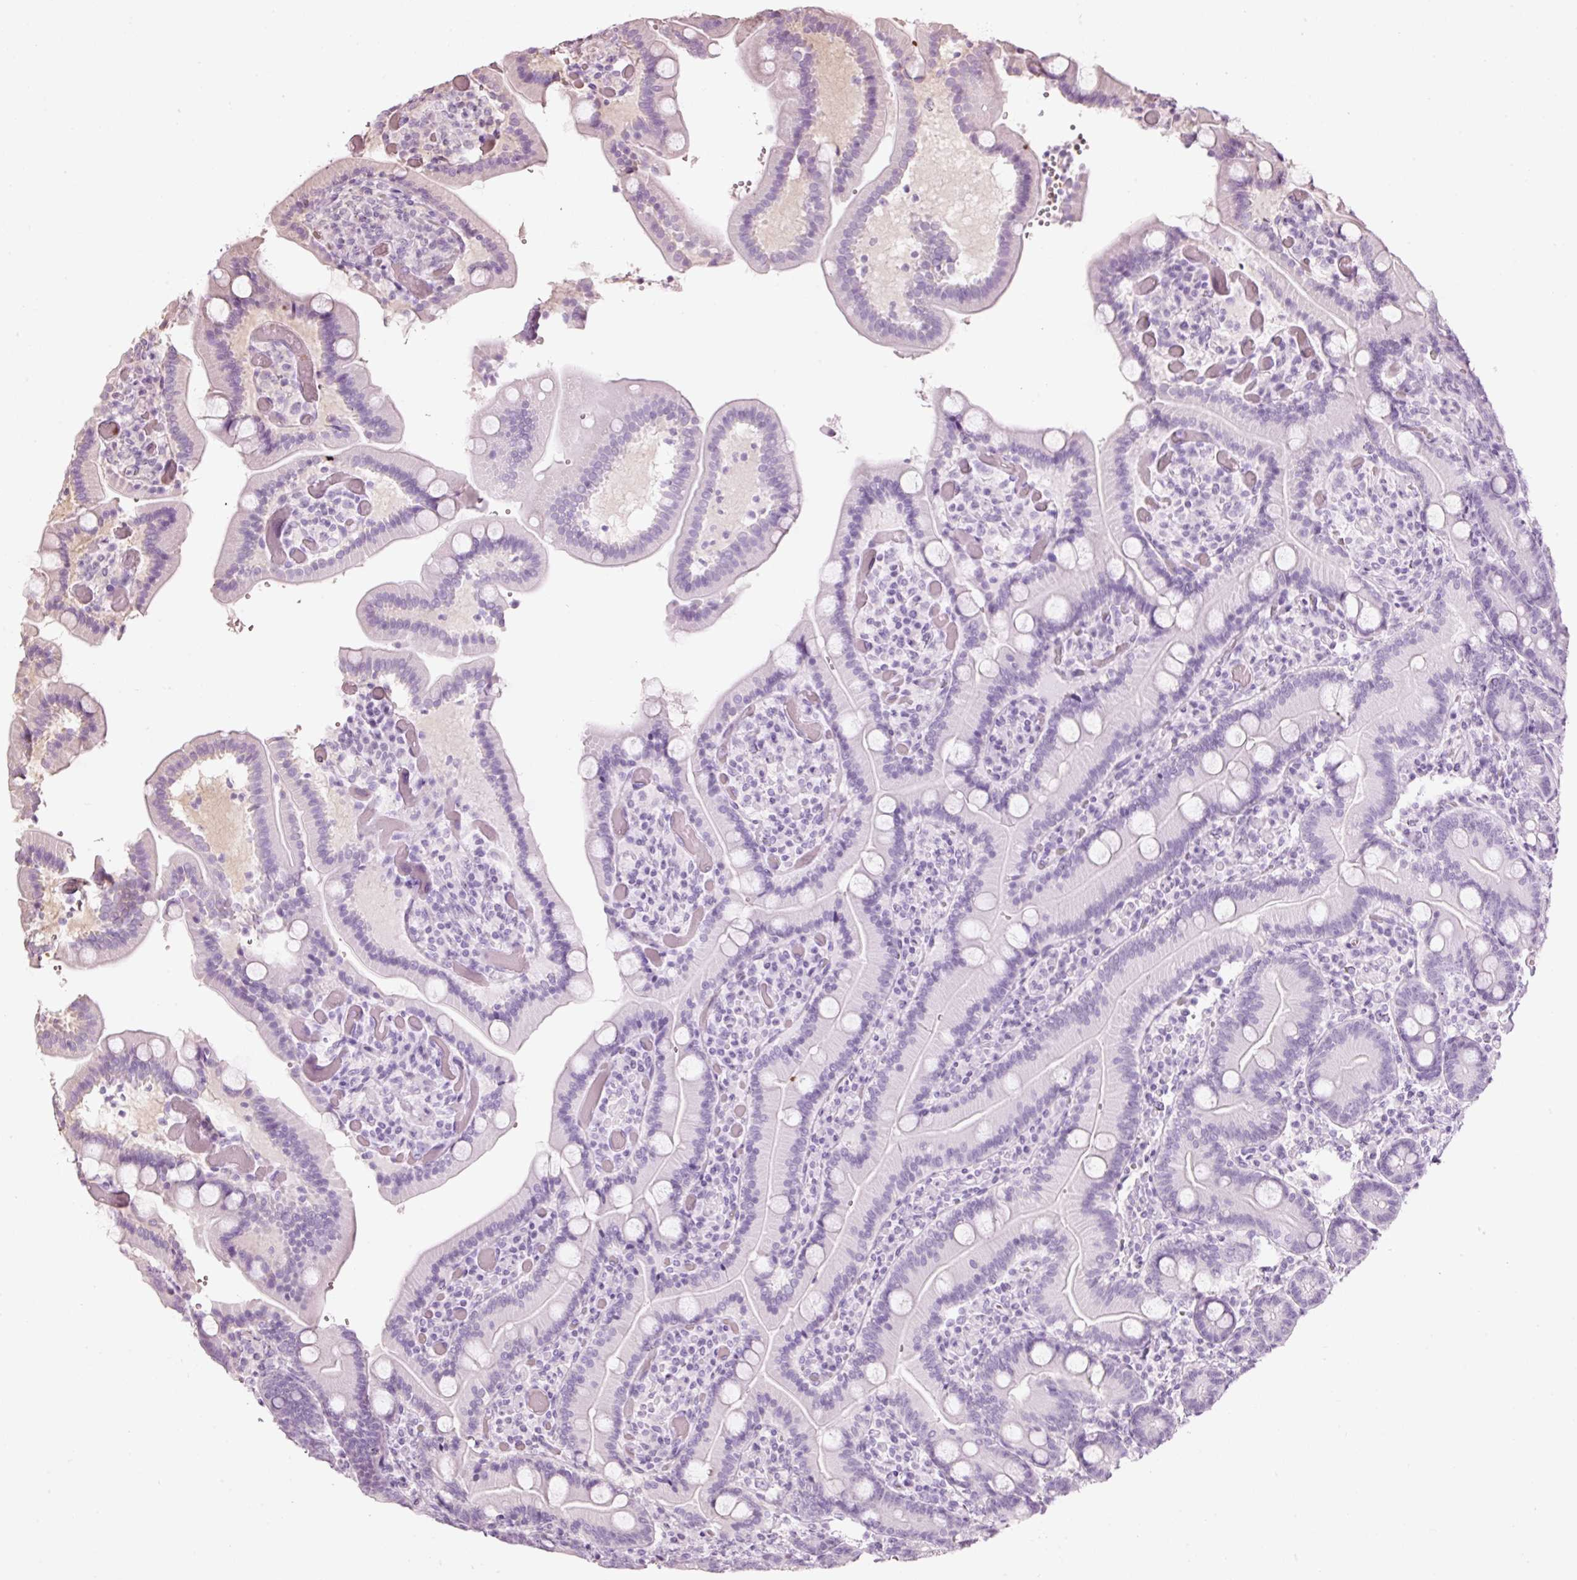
{"staining": {"intensity": "negative", "quantity": "none", "location": "none"}, "tissue": "duodenum", "cell_type": "Glandular cells", "image_type": "normal", "snomed": [{"axis": "morphology", "description": "Normal tissue, NOS"}, {"axis": "topography", "description": "Duodenum"}], "caption": "Immunohistochemical staining of normal duodenum exhibits no significant expression in glandular cells.", "gene": "LDHAL6B", "patient": {"sex": "female", "age": 62}}